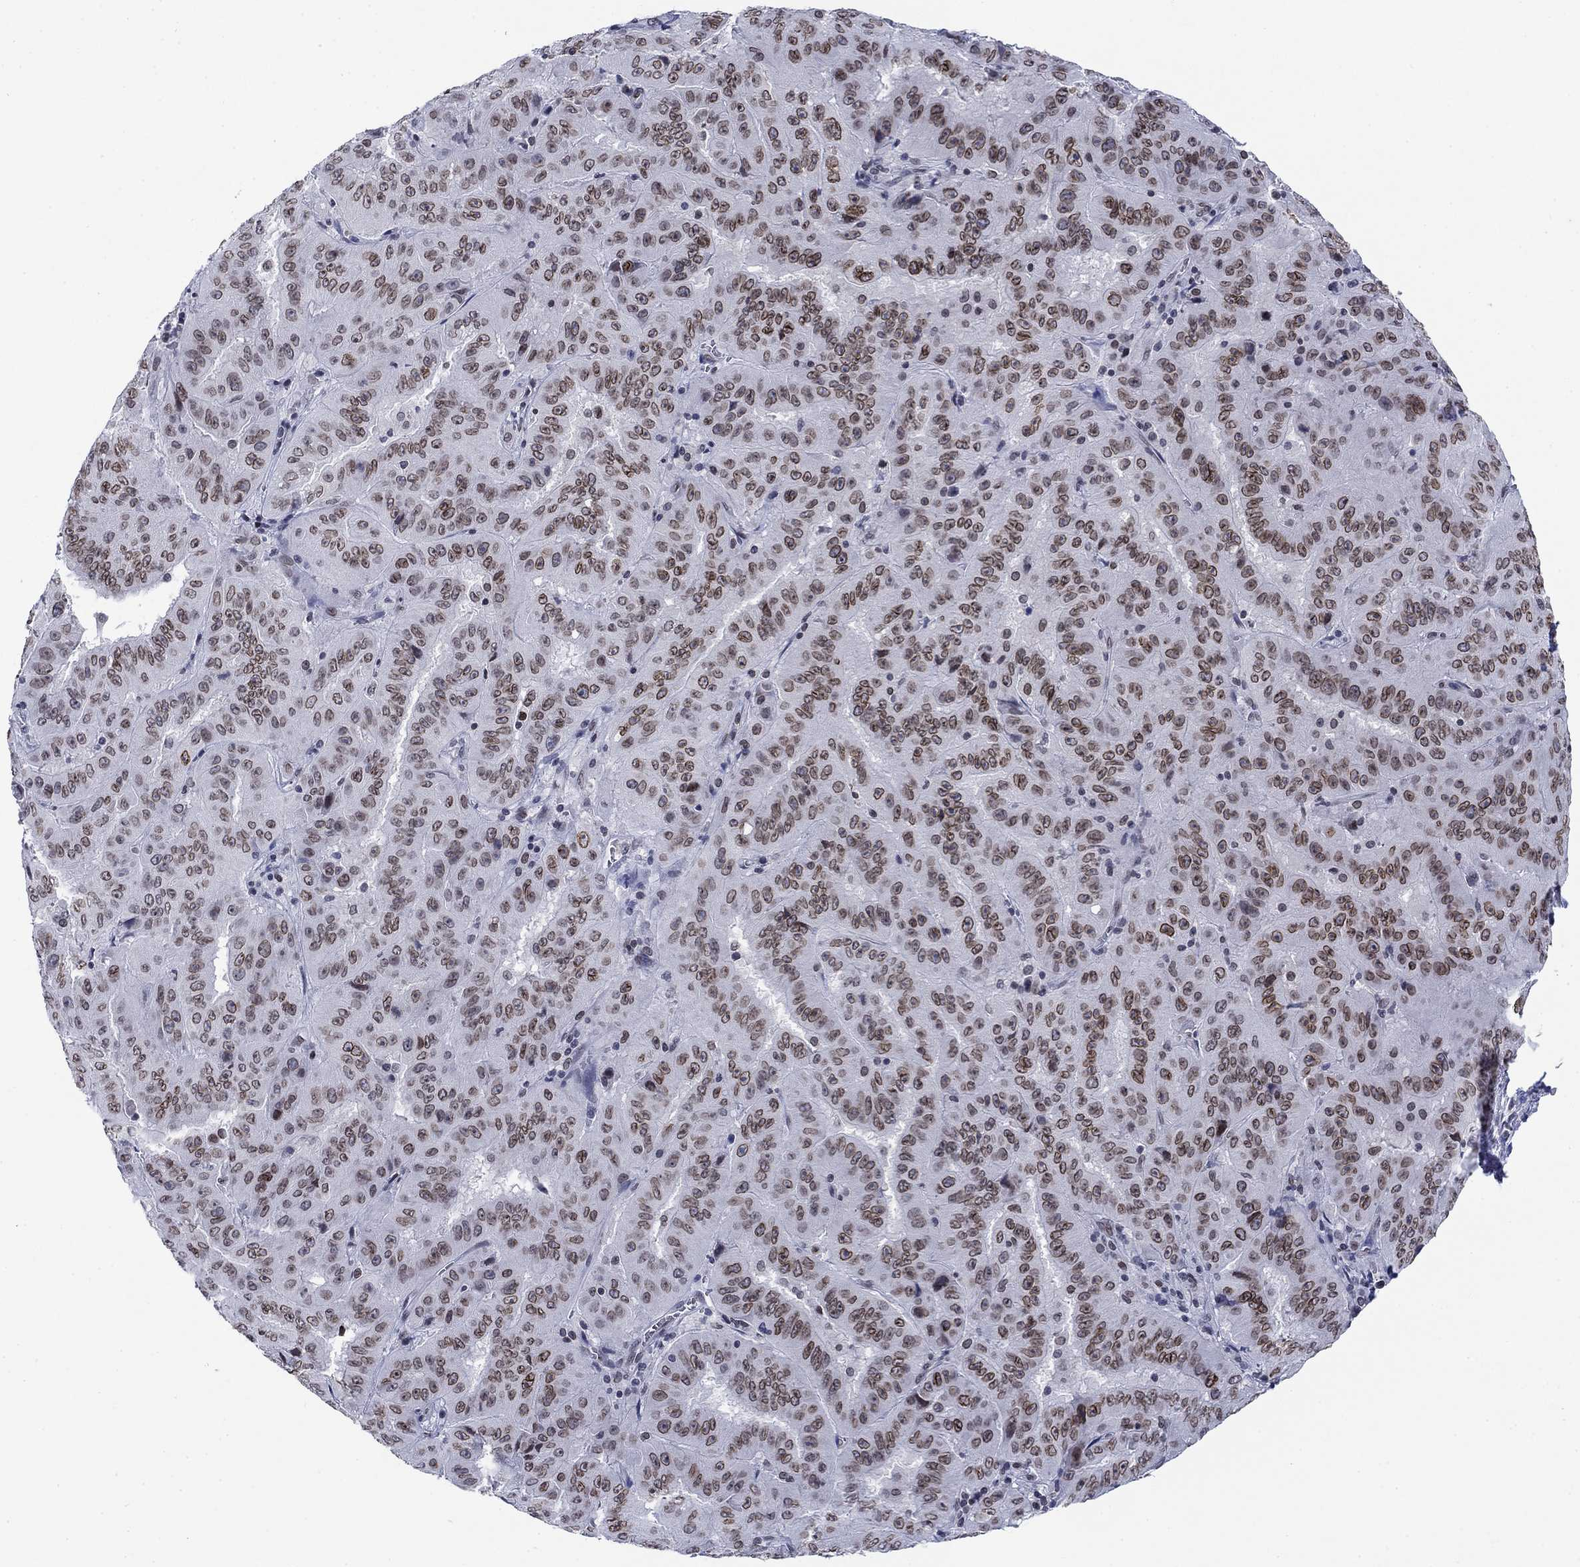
{"staining": {"intensity": "strong", "quantity": "25%-75%", "location": "cytoplasmic/membranous,nuclear"}, "tissue": "pancreatic cancer", "cell_type": "Tumor cells", "image_type": "cancer", "snomed": [{"axis": "morphology", "description": "Adenocarcinoma, NOS"}, {"axis": "topography", "description": "Pancreas"}], "caption": "Pancreatic adenocarcinoma stained for a protein (brown) displays strong cytoplasmic/membranous and nuclear positive positivity in approximately 25%-75% of tumor cells.", "gene": "TOR1AIP1", "patient": {"sex": "male", "age": 63}}